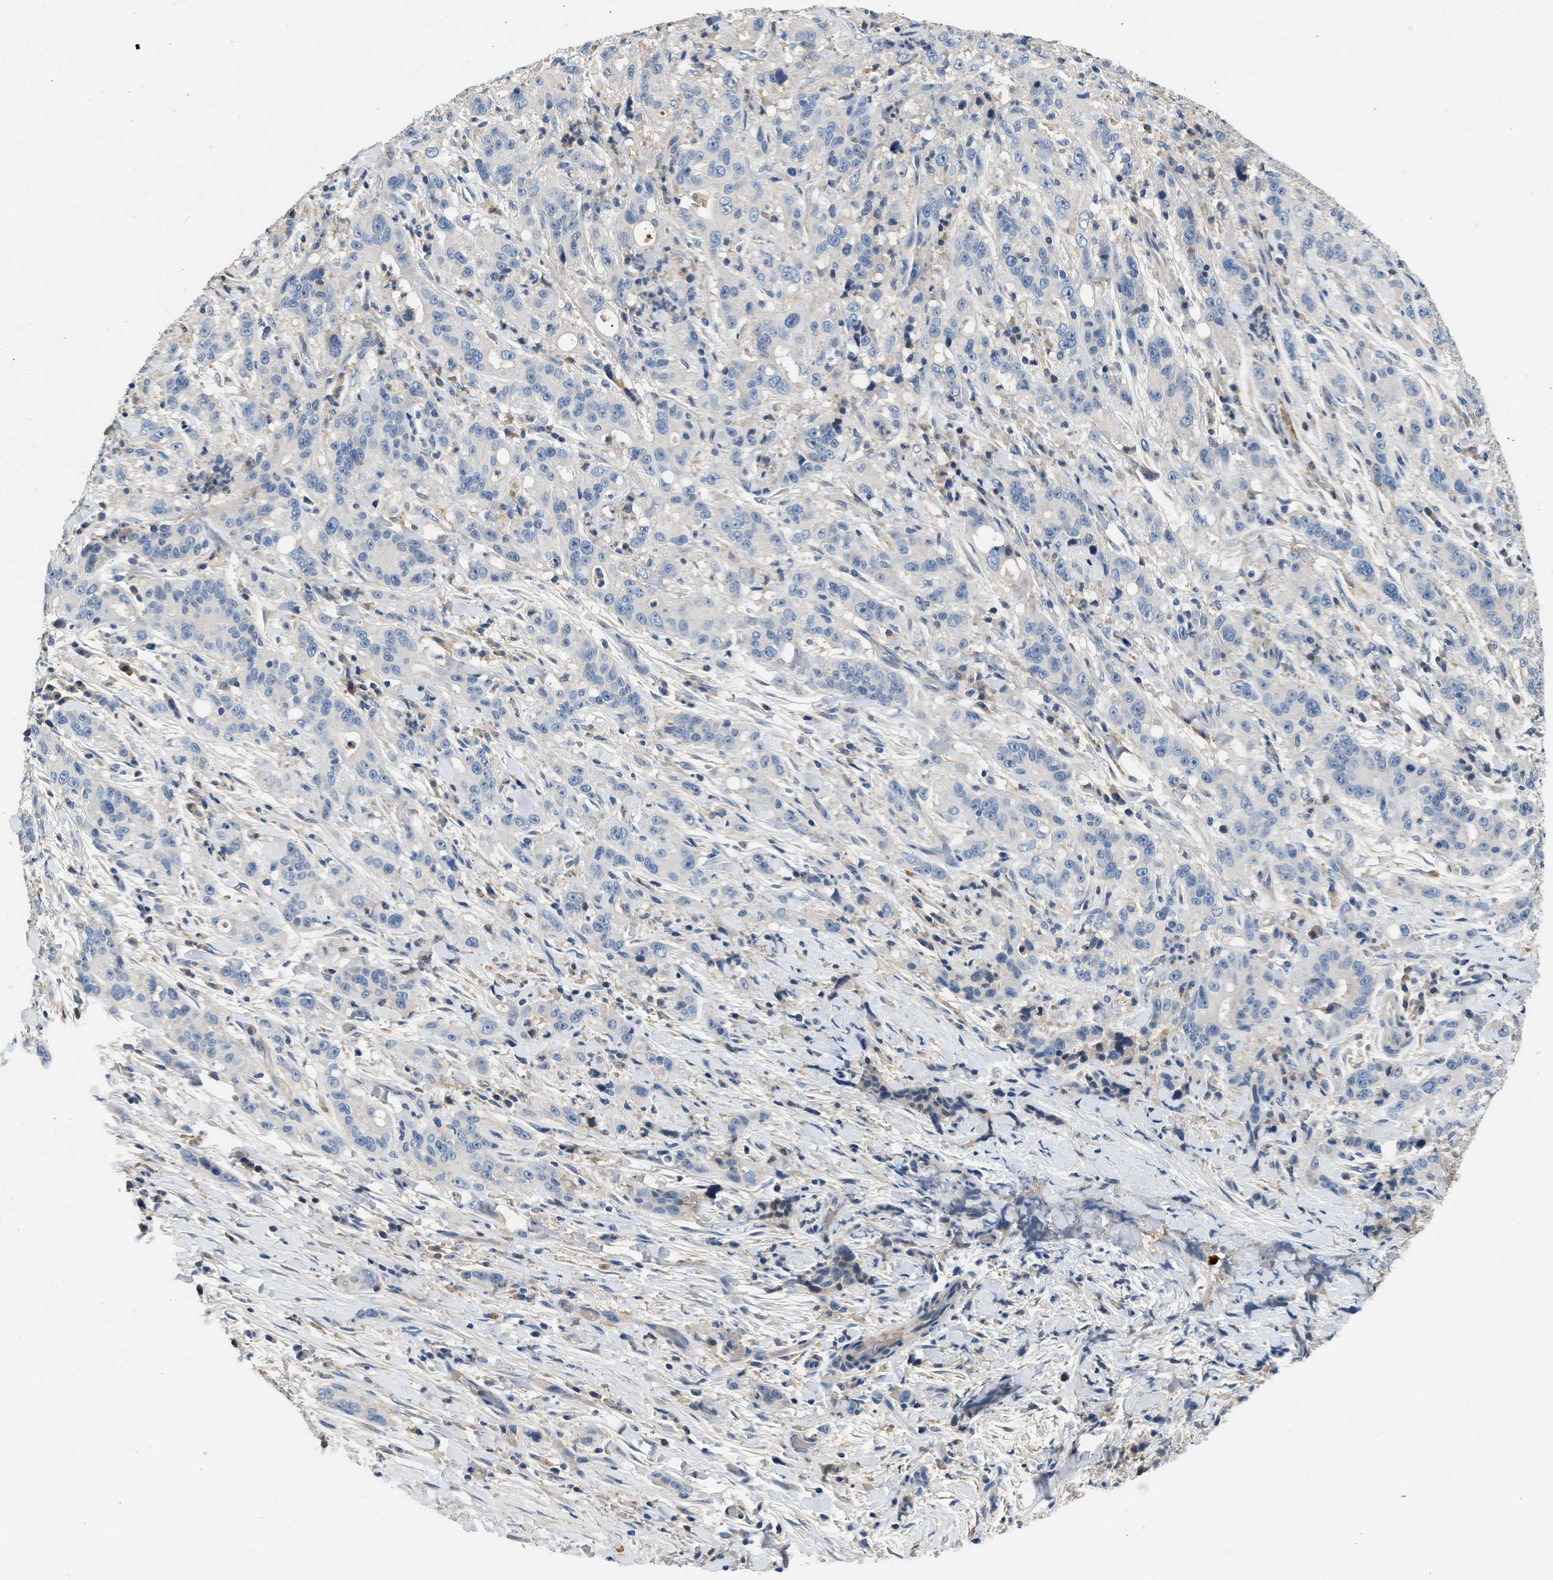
{"staining": {"intensity": "weak", "quantity": "<25%", "location": "cytoplasmic/membranous"}, "tissue": "liver cancer", "cell_type": "Tumor cells", "image_type": "cancer", "snomed": [{"axis": "morphology", "description": "Cholangiocarcinoma"}, {"axis": "topography", "description": "Liver"}], "caption": "There is no significant expression in tumor cells of liver cancer.", "gene": "RWDD2B", "patient": {"sex": "female", "age": 38}}